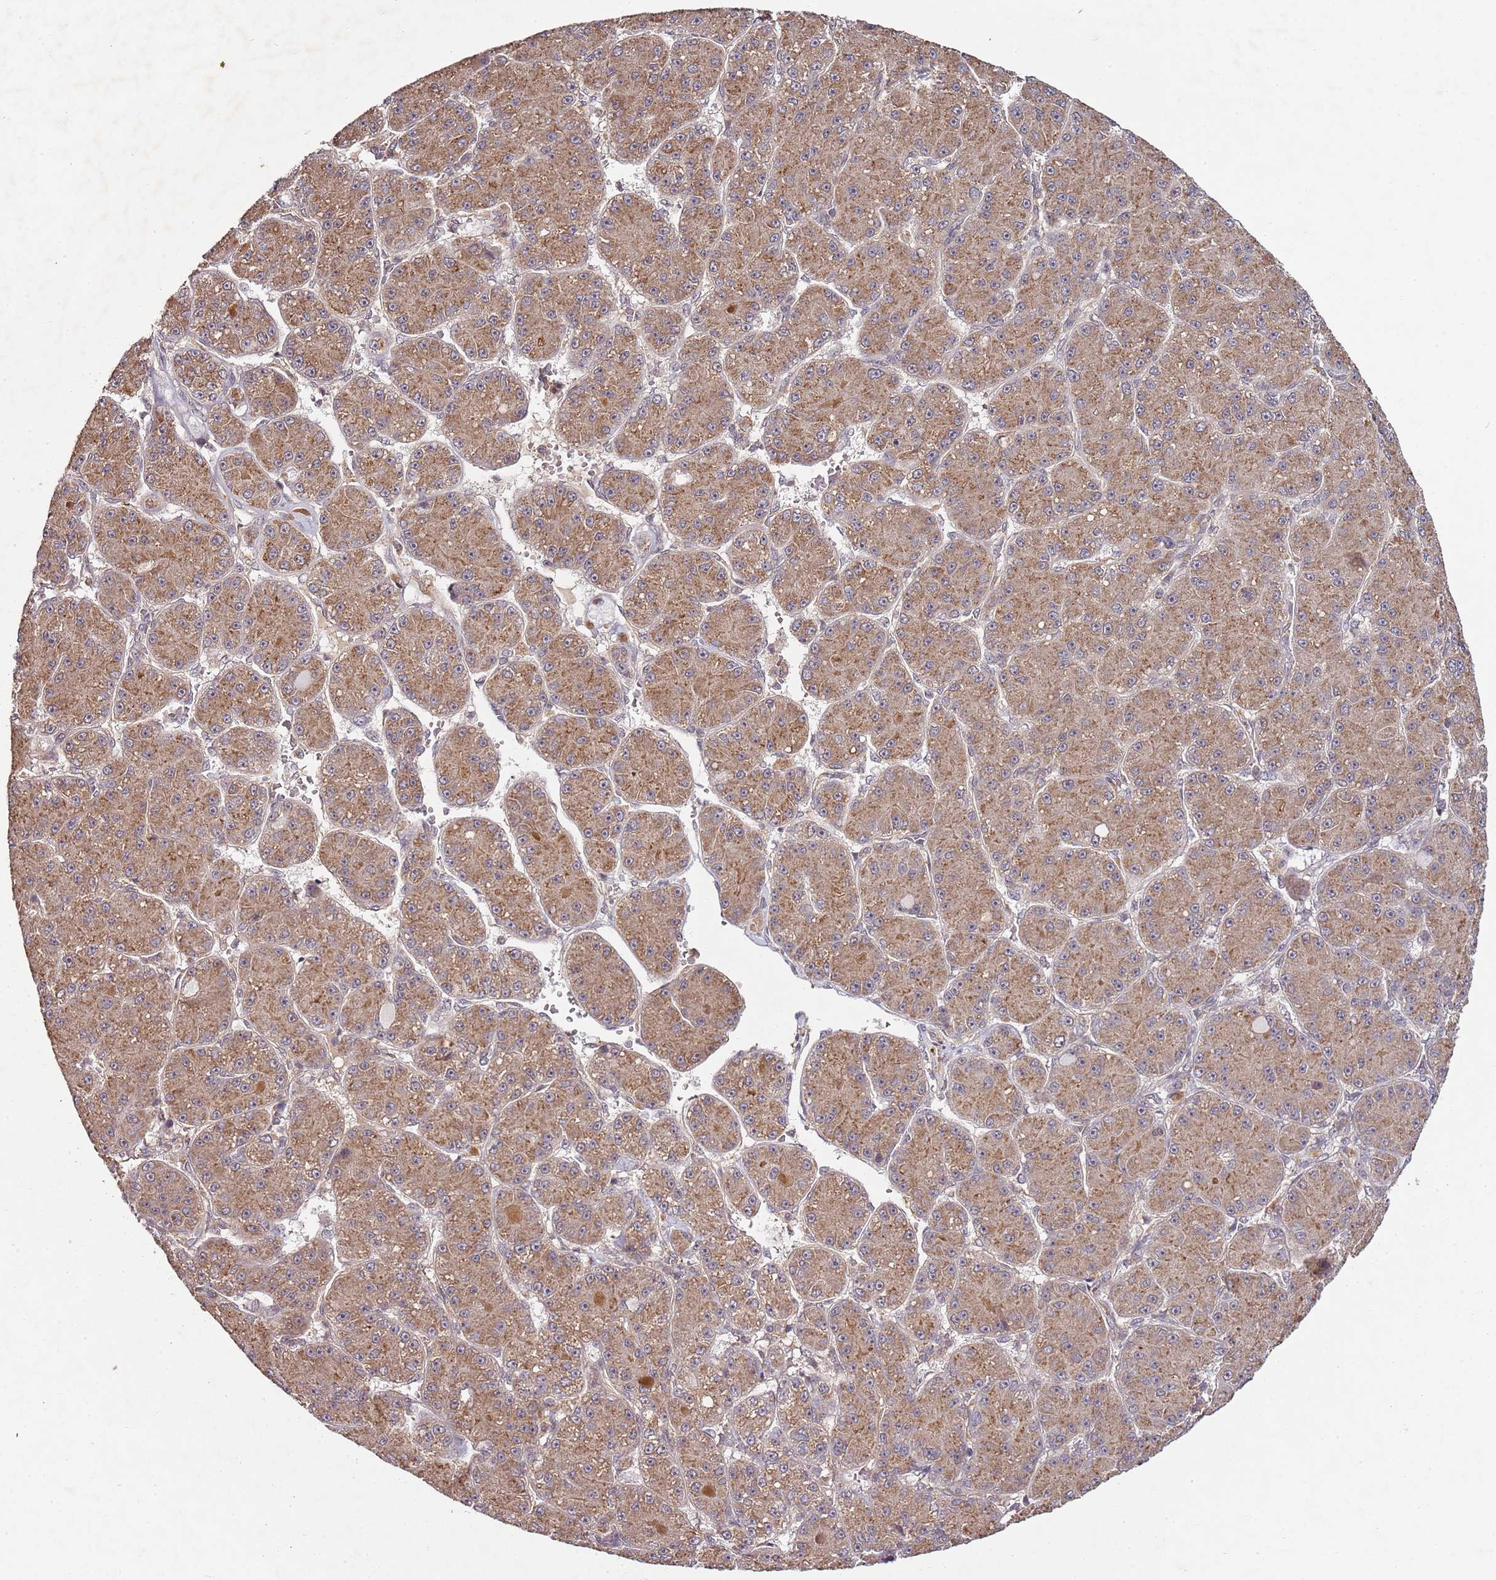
{"staining": {"intensity": "moderate", "quantity": ">75%", "location": "cytoplasmic/membranous"}, "tissue": "liver cancer", "cell_type": "Tumor cells", "image_type": "cancer", "snomed": [{"axis": "morphology", "description": "Carcinoma, Hepatocellular, NOS"}, {"axis": "topography", "description": "Liver"}], "caption": "Hepatocellular carcinoma (liver) tissue displays moderate cytoplasmic/membranous staining in approximately >75% of tumor cells, visualized by immunohistochemistry.", "gene": "LIN37", "patient": {"sex": "male", "age": 67}}